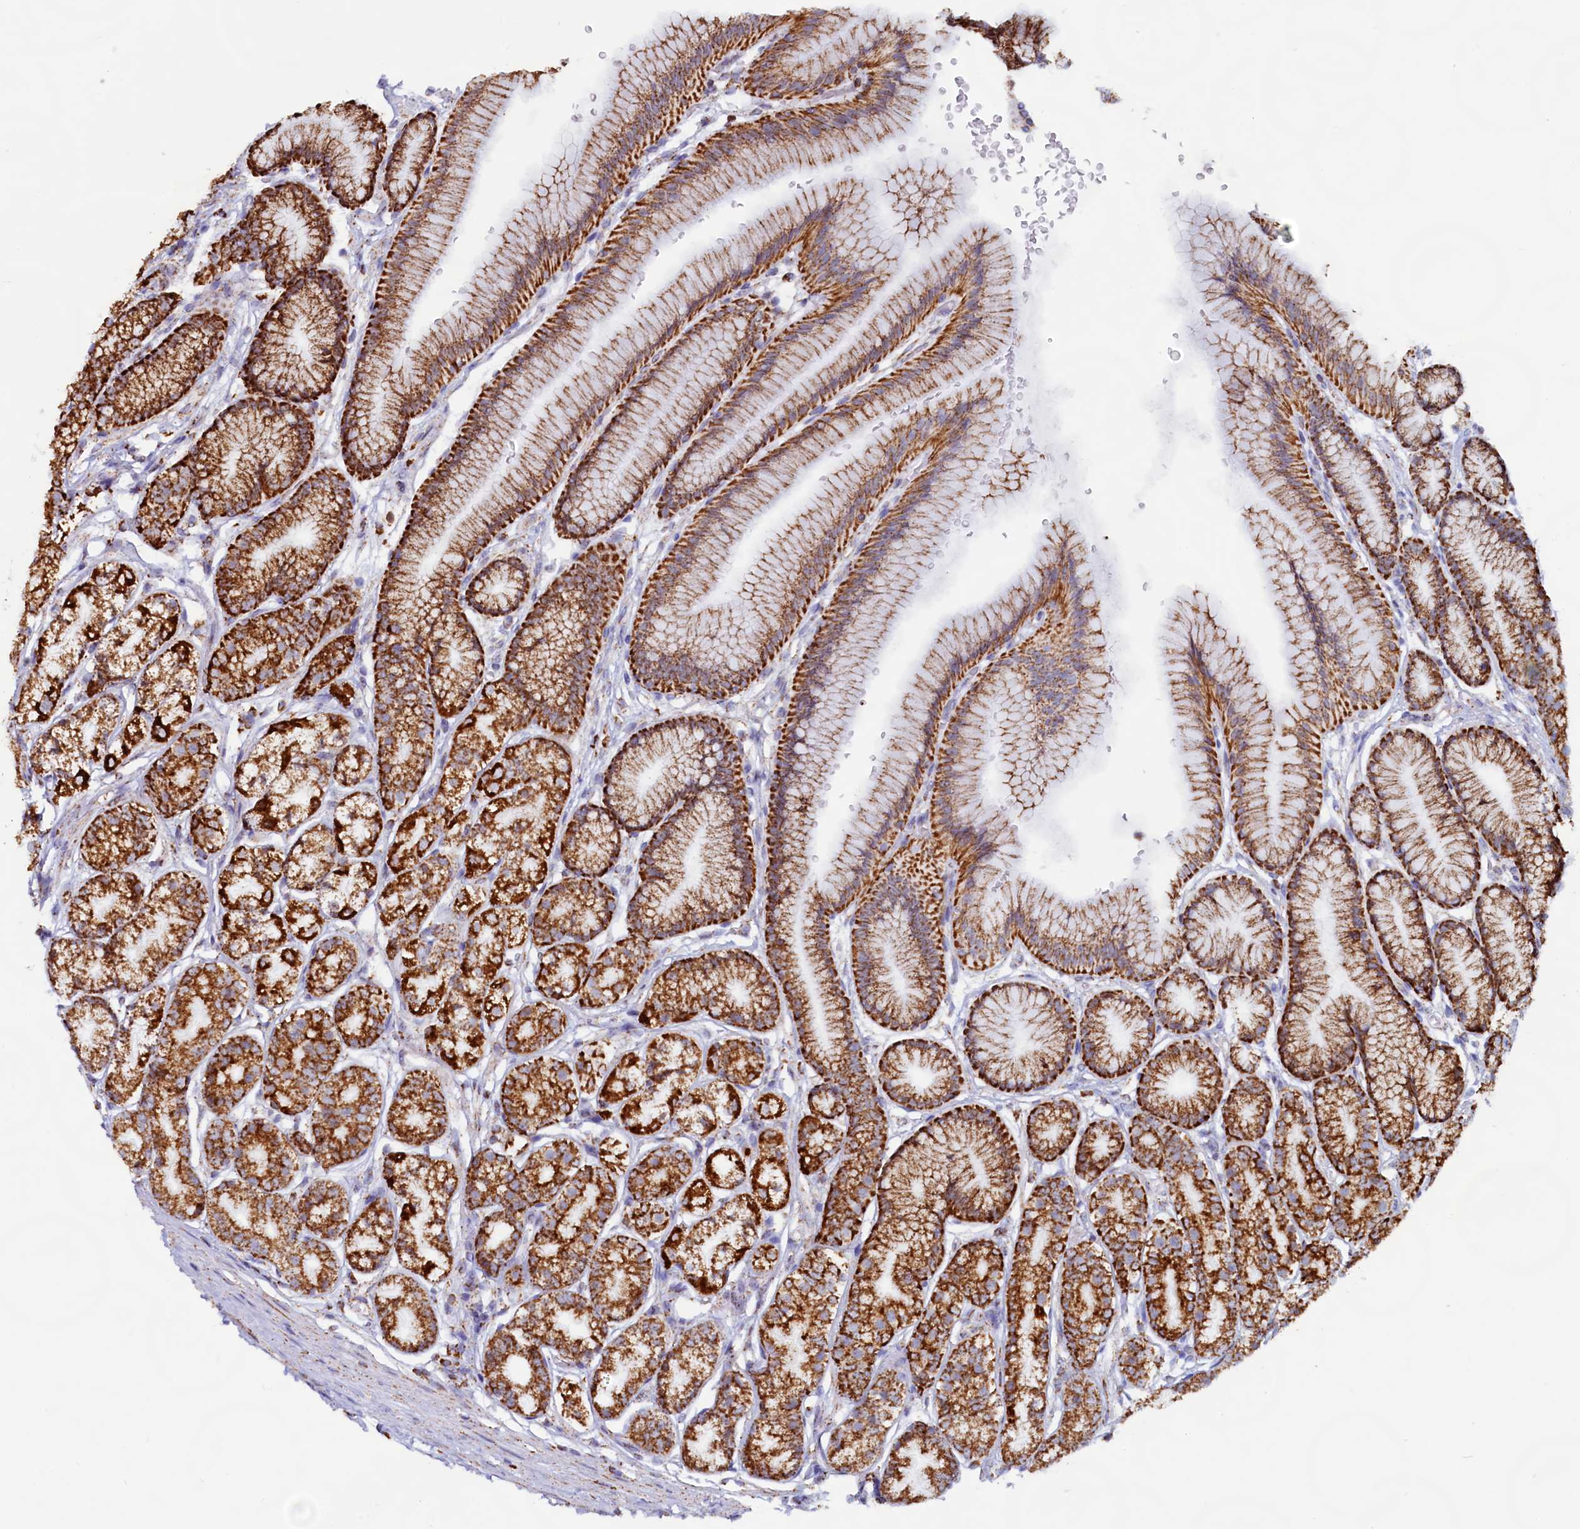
{"staining": {"intensity": "strong", "quantity": ">75%", "location": "cytoplasmic/membranous"}, "tissue": "stomach", "cell_type": "Glandular cells", "image_type": "normal", "snomed": [{"axis": "morphology", "description": "Normal tissue, NOS"}, {"axis": "morphology", "description": "Adenocarcinoma, NOS"}, {"axis": "morphology", "description": "Adenocarcinoma, High grade"}, {"axis": "topography", "description": "Stomach, upper"}, {"axis": "topography", "description": "Stomach"}], "caption": "The photomicrograph demonstrates a brown stain indicating the presence of a protein in the cytoplasmic/membranous of glandular cells in stomach.", "gene": "C1D", "patient": {"sex": "female", "age": 65}}